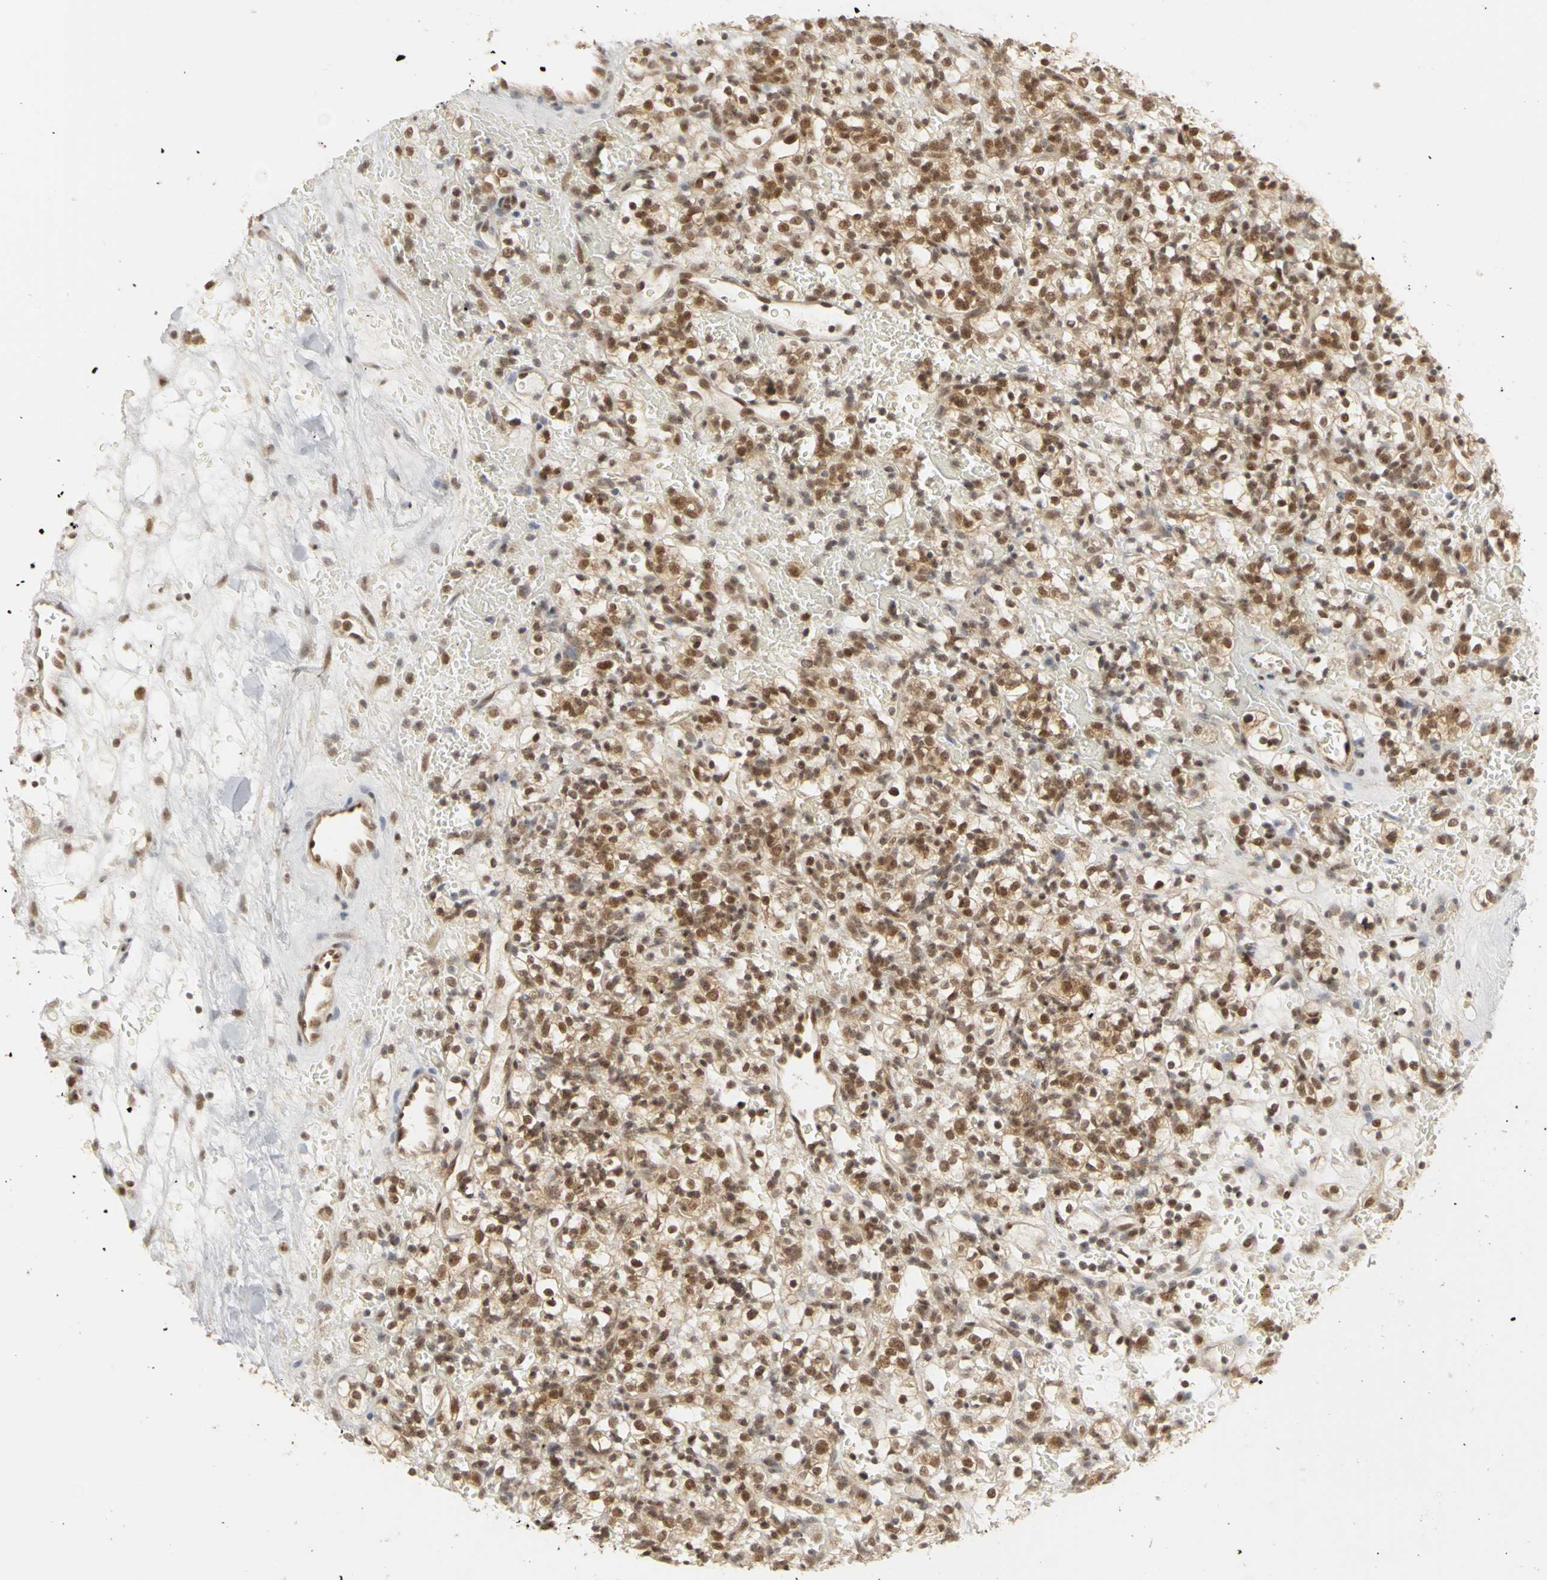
{"staining": {"intensity": "moderate", "quantity": ">75%", "location": "cytoplasmic/membranous,nuclear"}, "tissue": "renal cancer", "cell_type": "Tumor cells", "image_type": "cancer", "snomed": [{"axis": "morphology", "description": "Normal tissue, NOS"}, {"axis": "morphology", "description": "Adenocarcinoma, NOS"}, {"axis": "topography", "description": "Kidney"}], "caption": "Brown immunohistochemical staining in renal cancer (adenocarcinoma) exhibits moderate cytoplasmic/membranous and nuclear staining in approximately >75% of tumor cells.", "gene": "CSNK2B", "patient": {"sex": "female", "age": 72}}